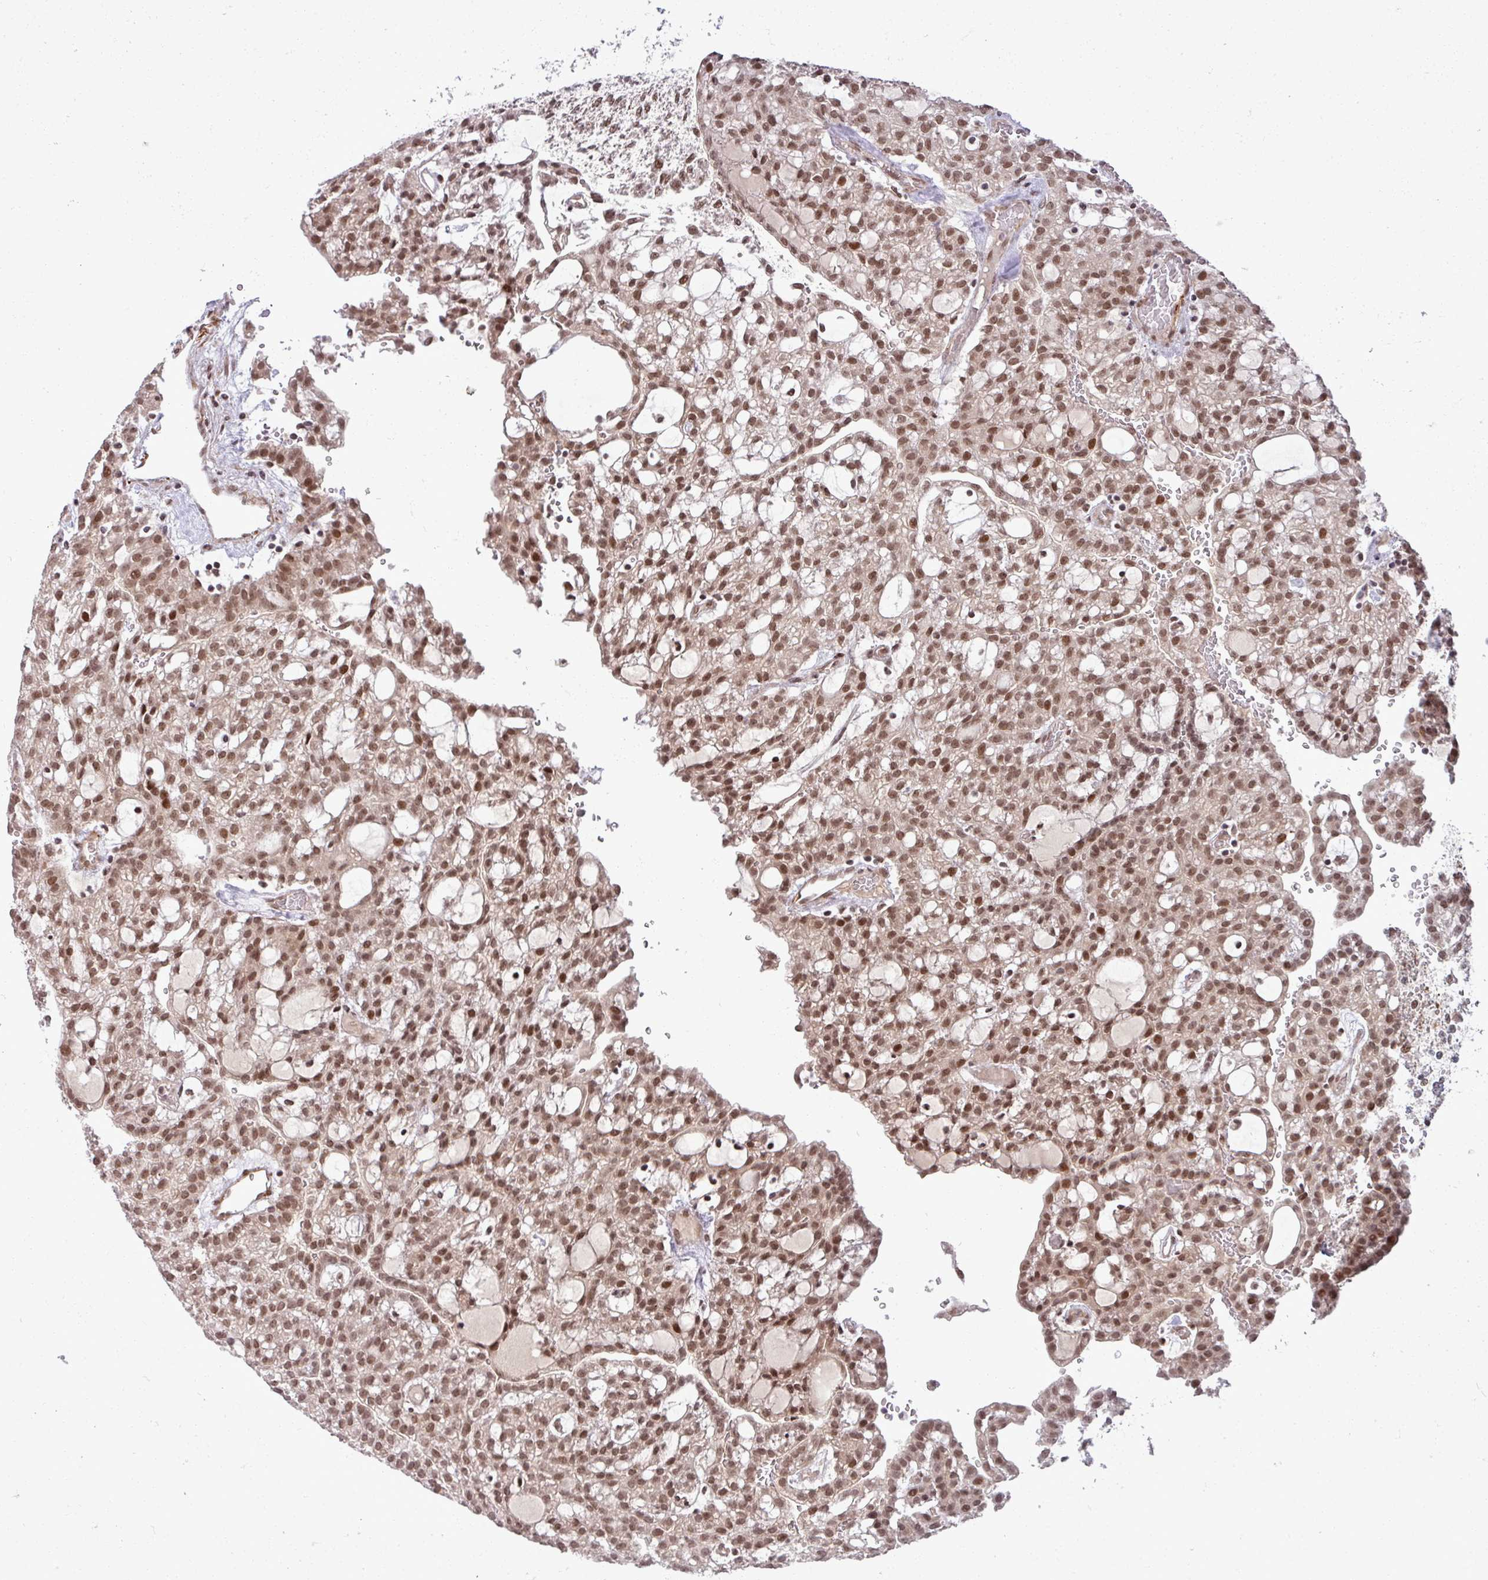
{"staining": {"intensity": "moderate", "quantity": ">75%", "location": "nuclear"}, "tissue": "renal cancer", "cell_type": "Tumor cells", "image_type": "cancer", "snomed": [{"axis": "morphology", "description": "Adenocarcinoma, NOS"}, {"axis": "topography", "description": "Kidney"}], "caption": "Immunohistochemical staining of human renal cancer reveals medium levels of moderate nuclear protein staining in approximately >75% of tumor cells.", "gene": "PTPN20", "patient": {"sex": "male", "age": 63}}